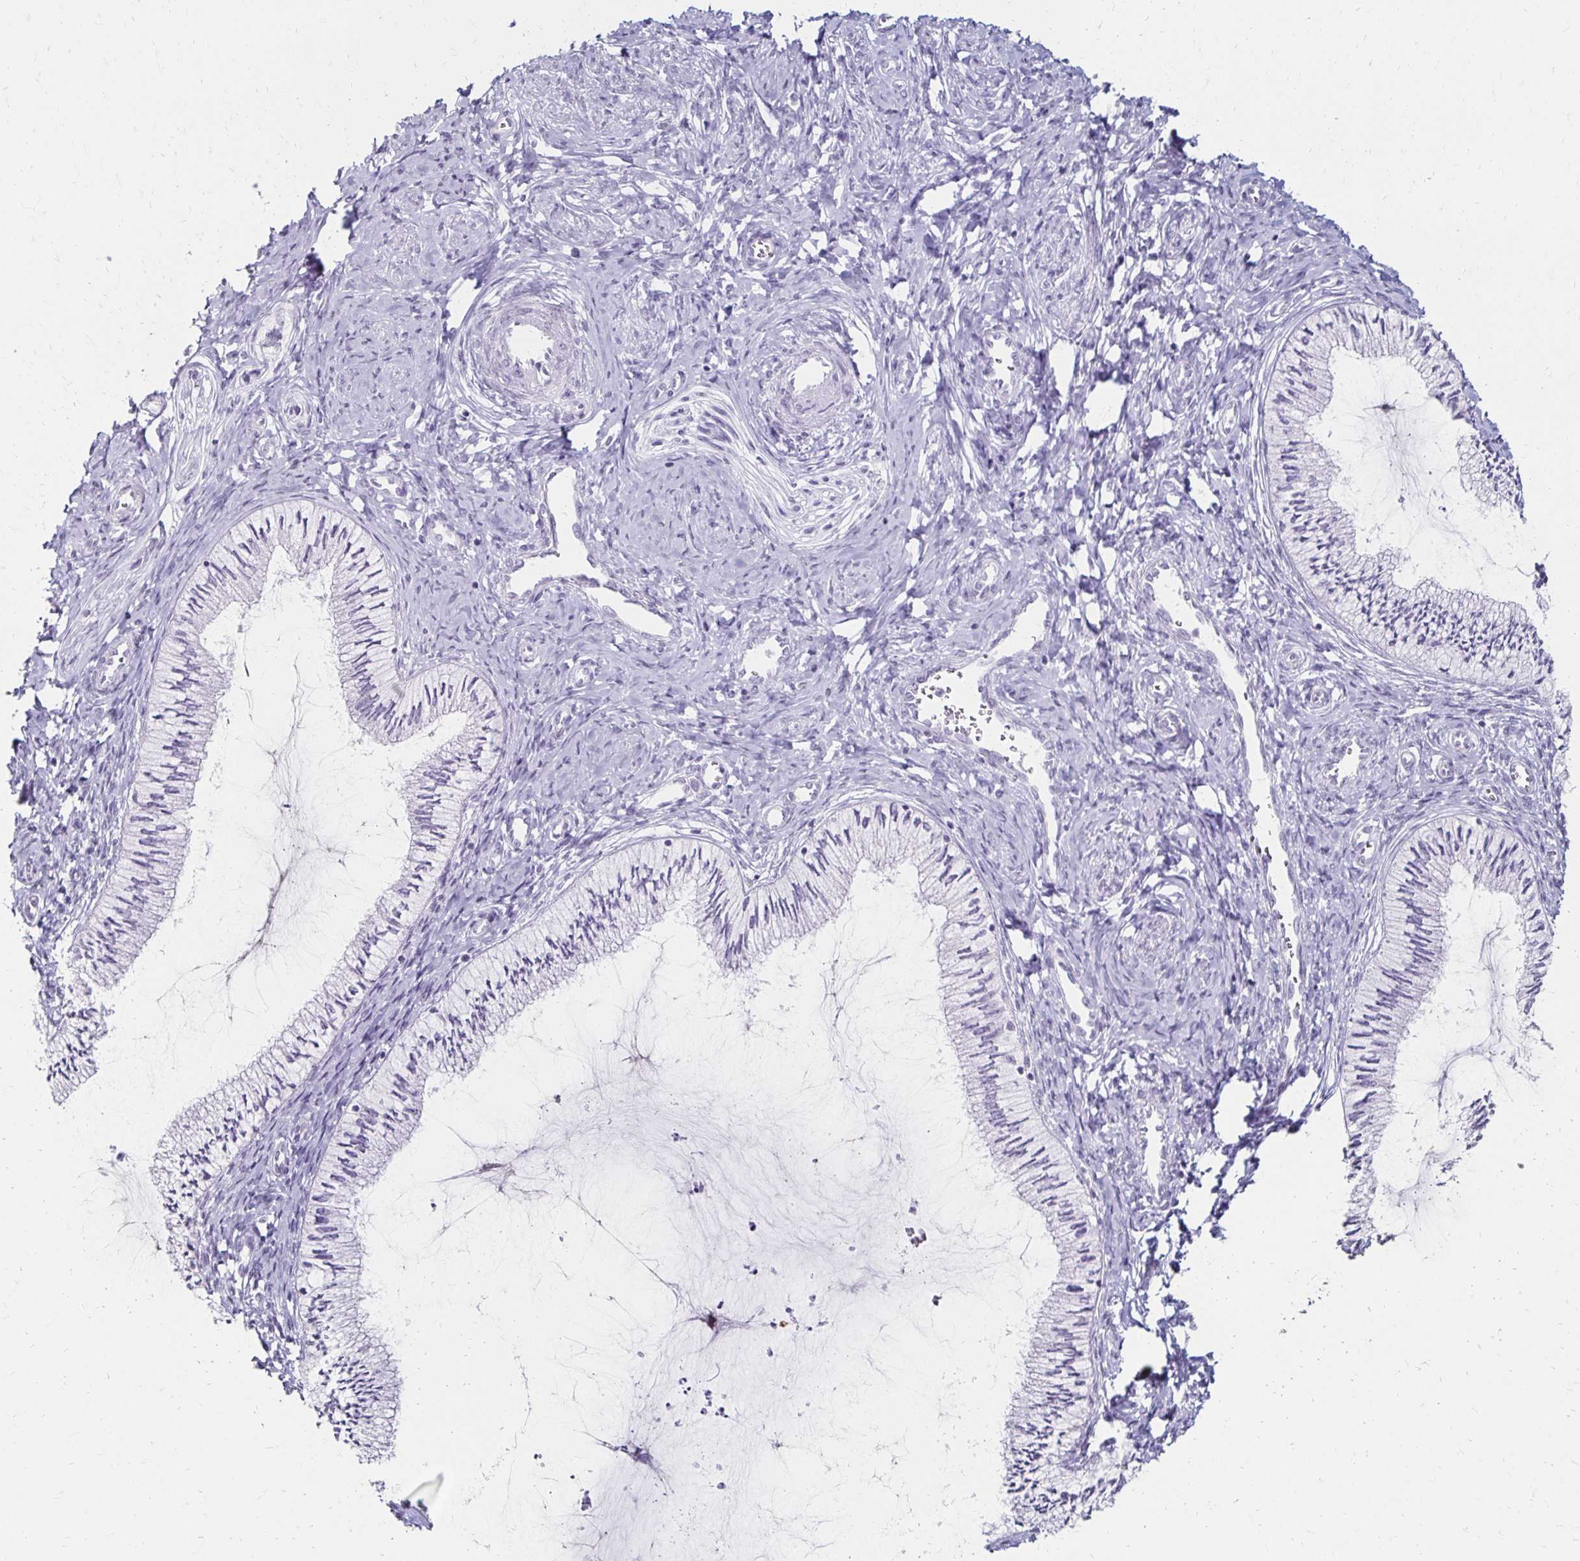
{"staining": {"intensity": "negative", "quantity": "none", "location": "none"}, "tissue": "cervix", "cell_type": "Glandular cells", "image_type": "normal", "snomed": [{"axis": "morphology", "description": "Normal tissue, NOS"}, {"axis": "topography", "description": "Cervix"}], "caption": "Immunohistochemistry histopathology image of unremarkable human cervix stained for a protein (brown), which shows no positivity in glandular cells. The staining was performed using DAB to visualize the protein expression in brown, while the nuclei were stained in blue with hematoxylin (Magnification: 20x).", "gene": "TOMM34", "patient": {"sex": "female", "age": 24}}